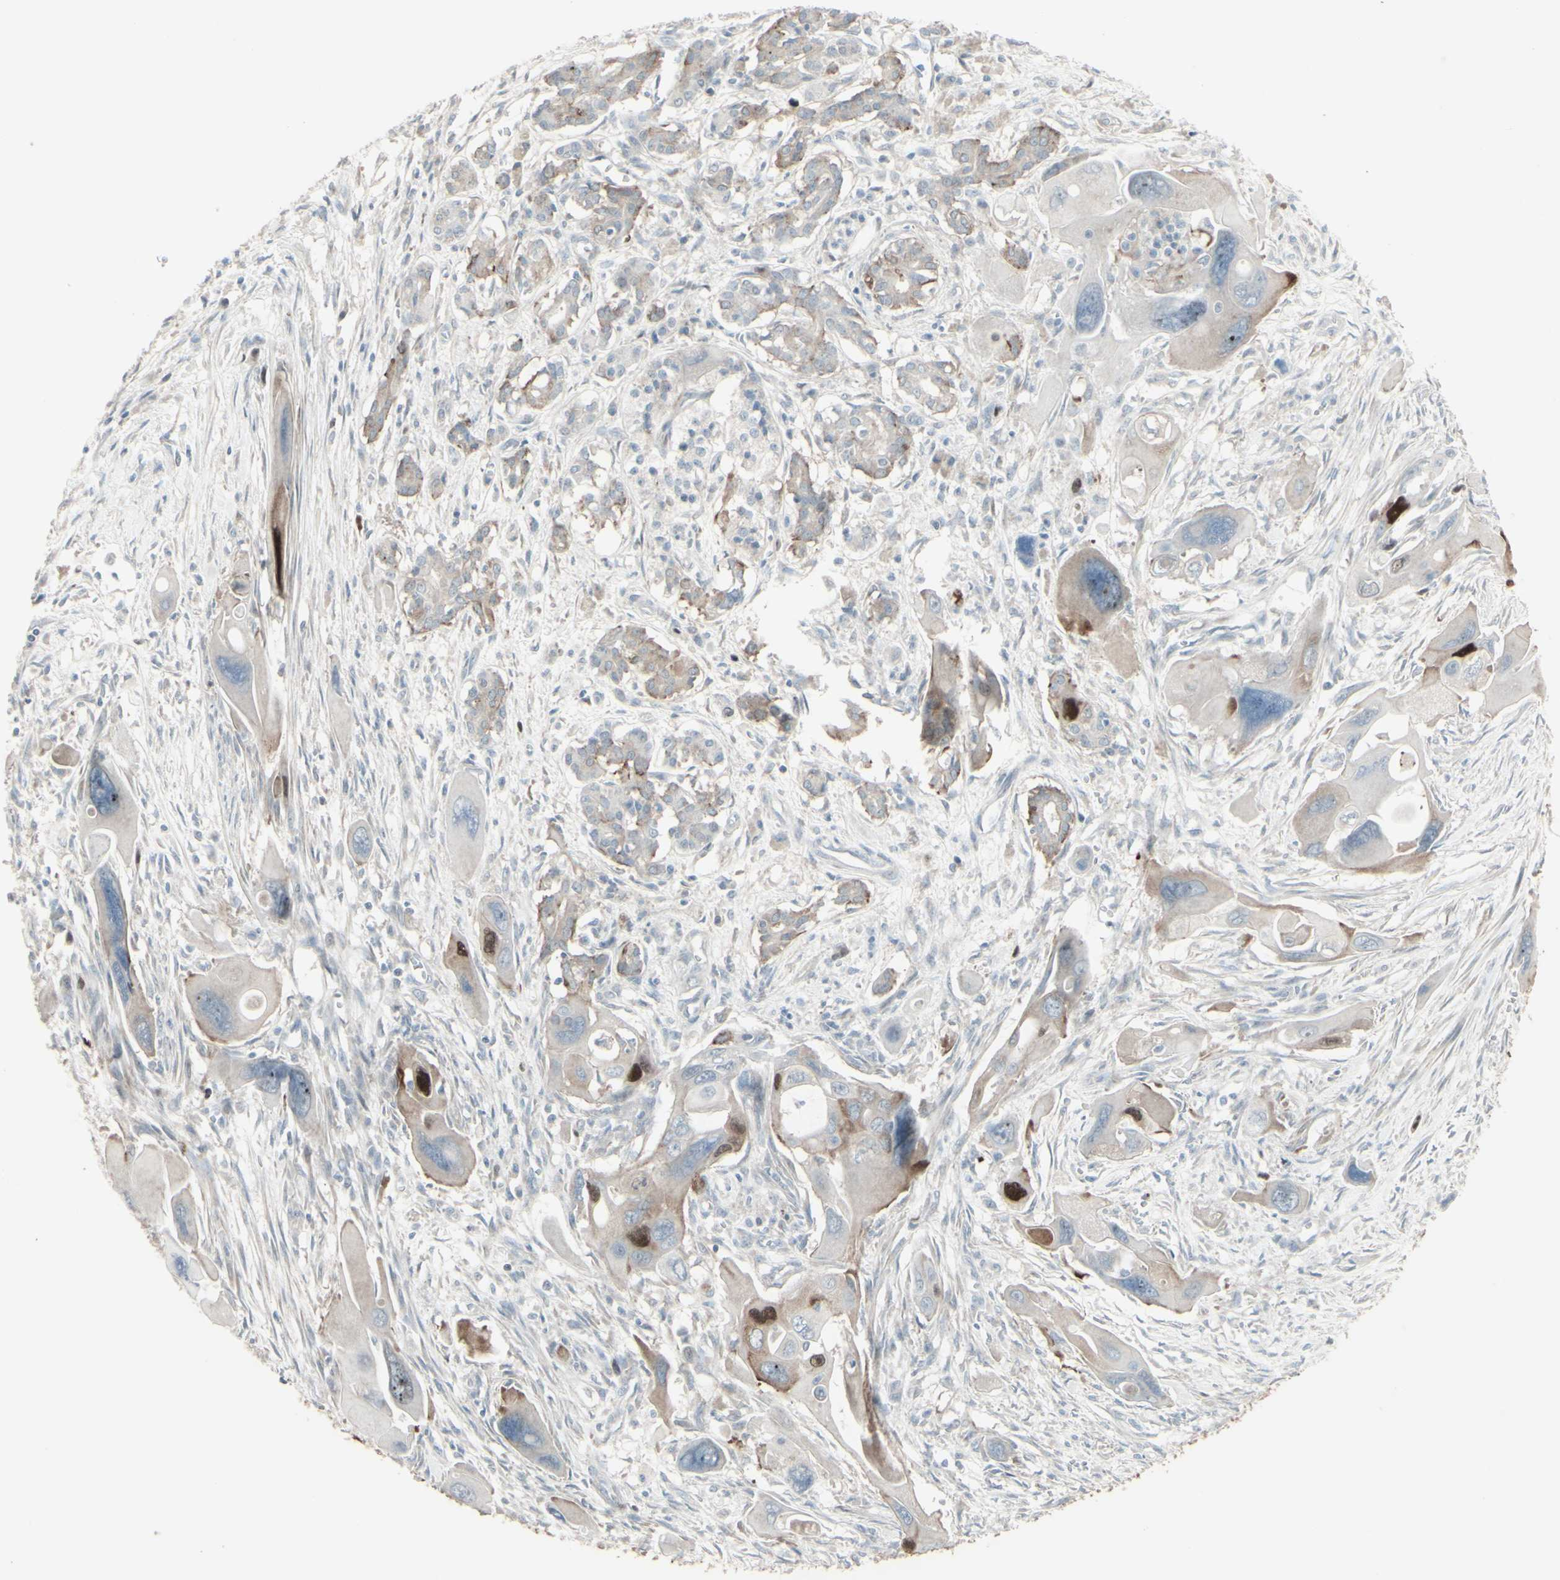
{"staining": {"intensity": "moderate", "quantity": "<25%", "location": "cytoplasmic/membranous,nuclear"}, "tissue": "pancreatic cancer", "cell_type": "Tumor cells", "image_type": "cancer", "snomed": [{"axis": "morphology", "description": "Adenocarcinoma, NOS"}, {"axis": "topography", "description": "Pancreas"}], "caption": "Human pancreatic cancer stained with a brown dye demonstrates moderate cytoplasmic/membranous and nuclear positive staining in approximately <25% of tumor cells.", "gene": "GMNN", "patient": {"sex": "male", "age": 73}}